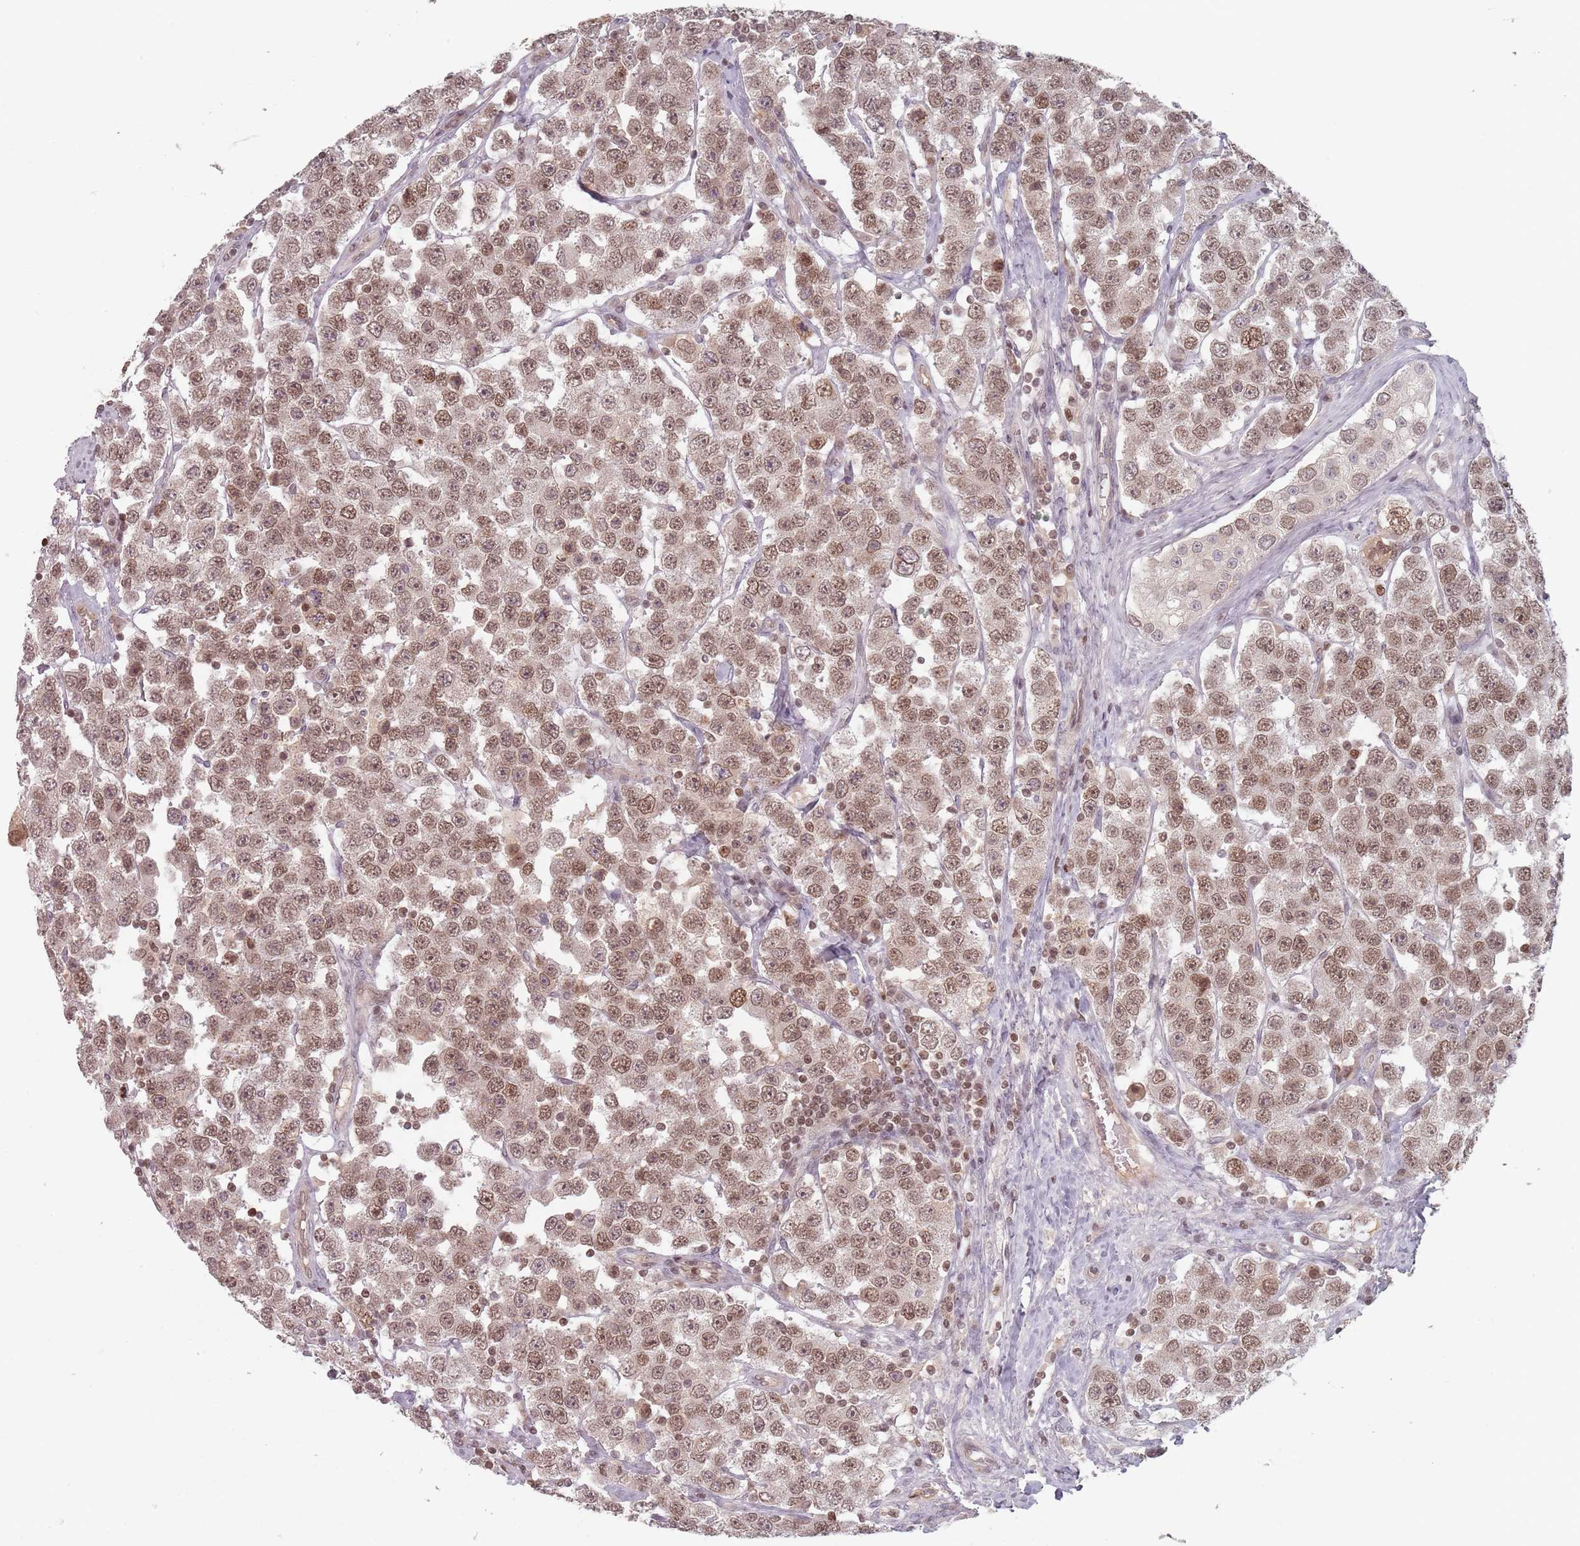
{"staining": {"intensity": "moderate", "quantity": ">75%", "location": "nuclear"}, "tissue": "testis cancer", "cell_type": "Tumor cells", "image_type": "cancer", "snomed": [{"axis": "morphology", "description": "Seminoma, NOS"}, {"axis": "topography", "description": "Testis"}], "caption": "A photomicrograph of testis seminoma stained for a protein demonstrates moderate nuclear brown staining in tumor cells.", "gene": "NUP50", "patient": {"sex": "male", "age": 28}}